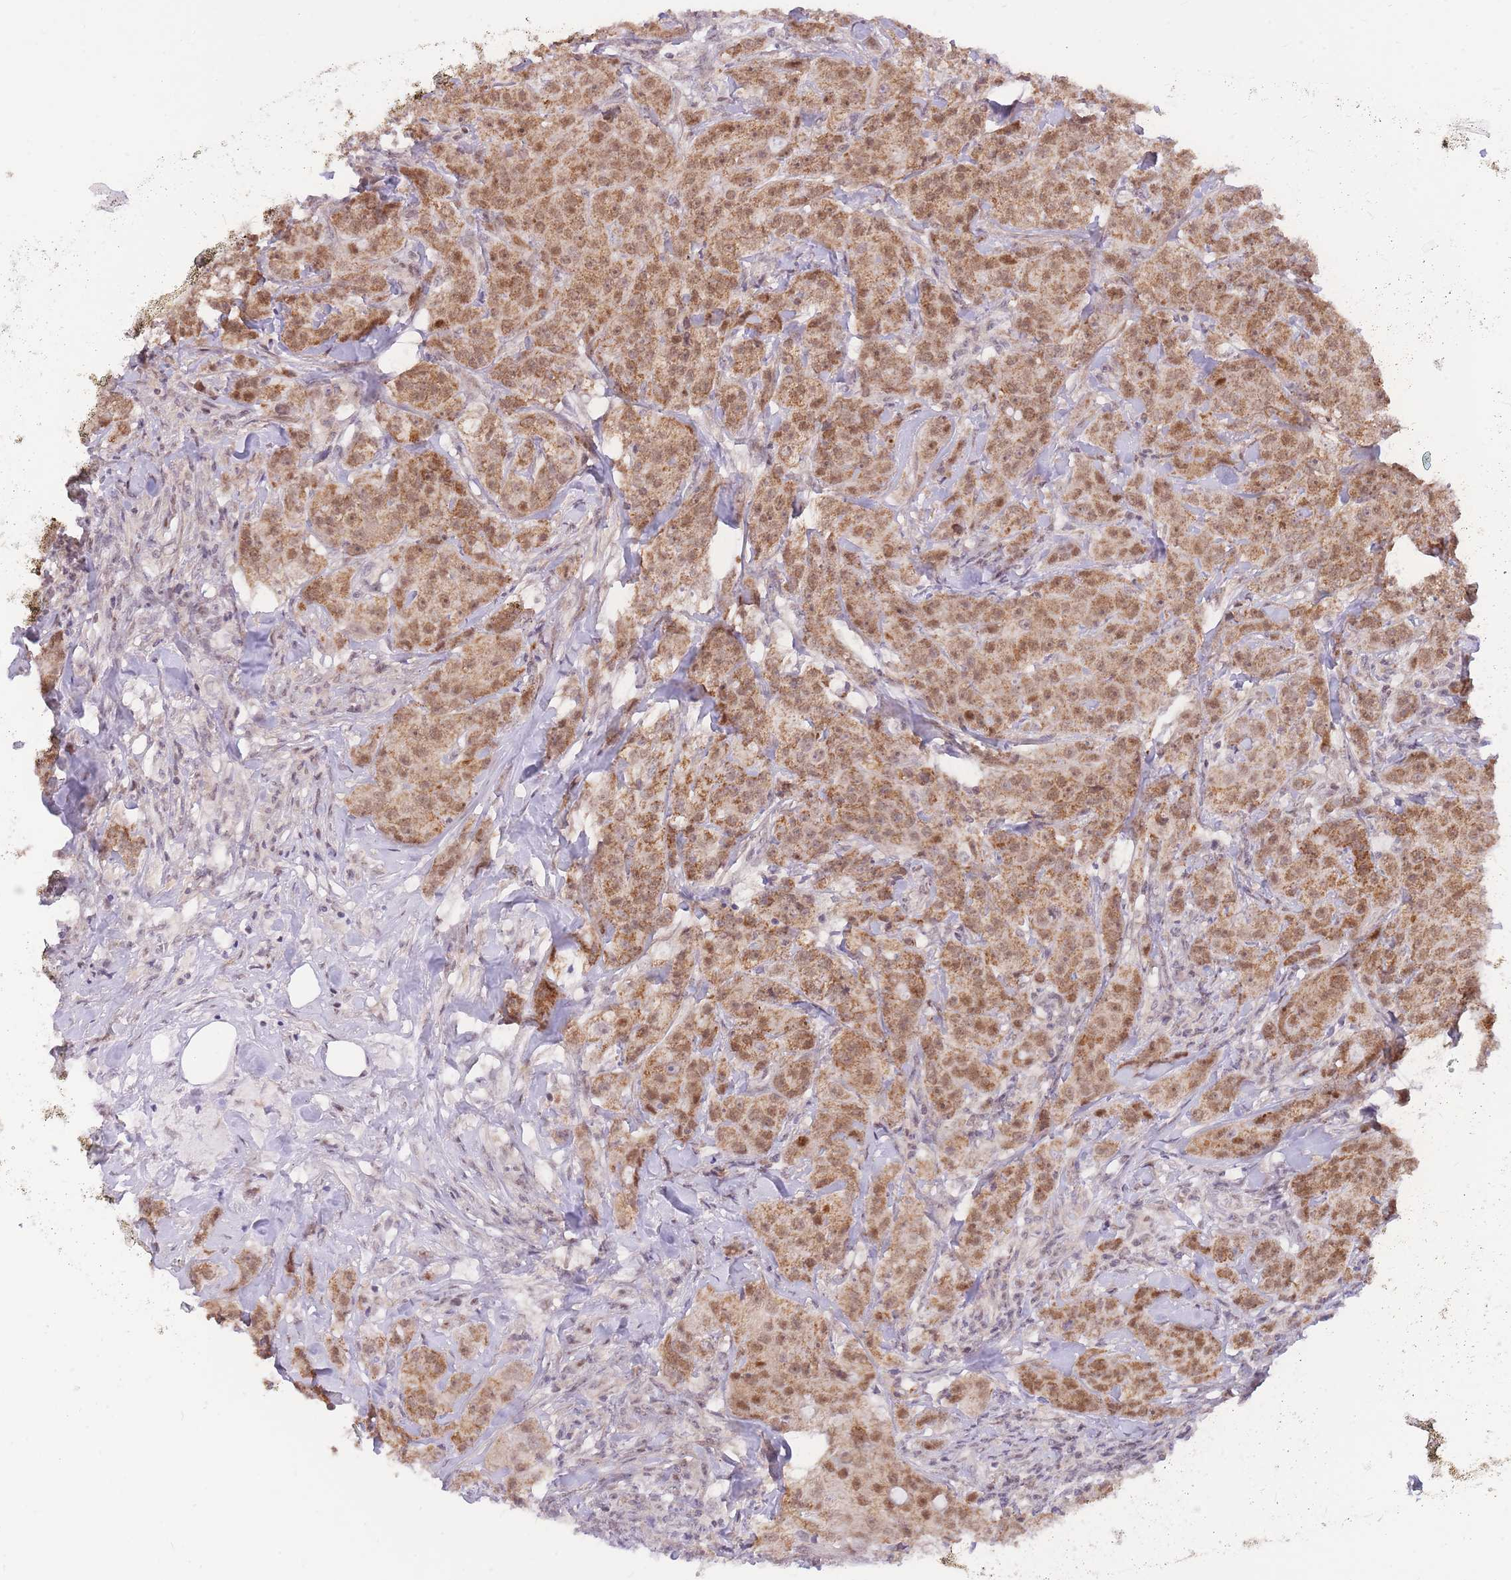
{"staining": {"intensity": "moderate", "quantity": ">75%", "location": "cytoplasmic/membranous,nuclear"}, "tissue": "breast cancer", "cell_type": "Tumor cells", "image_type": "cancer", "snomed": [{"axis": "morphology", "description": "Duct carcinoma"}, {"axis": "topography", "description": "Breast"}], "caption": "Tumor cells exhibit moderate cytoplasmic/membranous and nuclear positivity in approximately >75% of cells in breast cancer (invasive ductal carcinoma).", "gene": "MINDY2", "patient": {"sex": "female", "age": 43}}